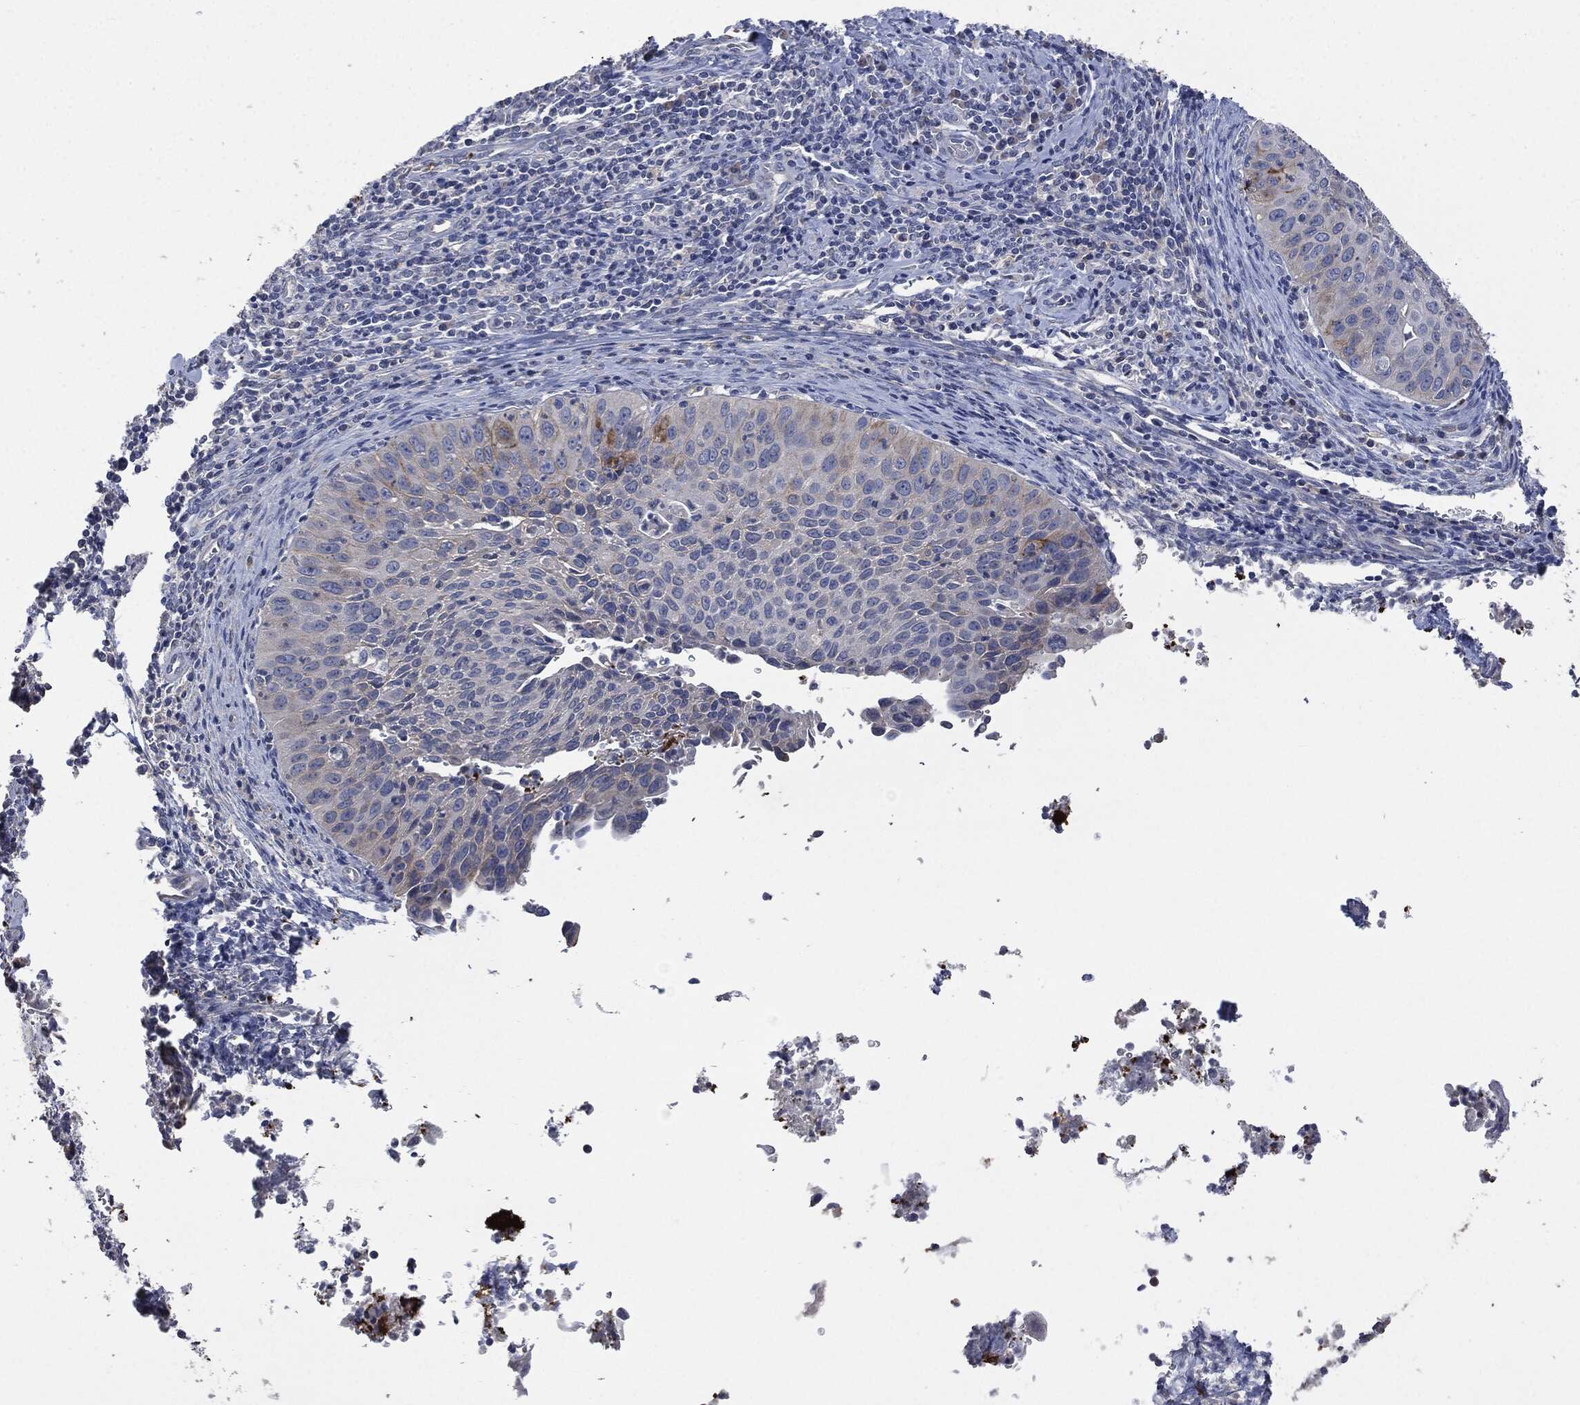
{"staining": {"intensity": "moderate", "quantity": "<25%", "location": "cytoplasmic/membranous"}, "tissue": "cervical cancer", "cell_type": "Tumor cells", "image_type": "cancer", "snomed": [{"axis": "morphology", "description": "Squamous cell carcinoma, NOS"}, {"axis": "topography", "description": "Cervix"}], "caption": "Human cervical cancer (squamous cell carcinoma) stained with a protein marker exhibits moderate staining in tumor cells.", "gene": "CD33", "patient": {"sex": "female", "age": 26}}